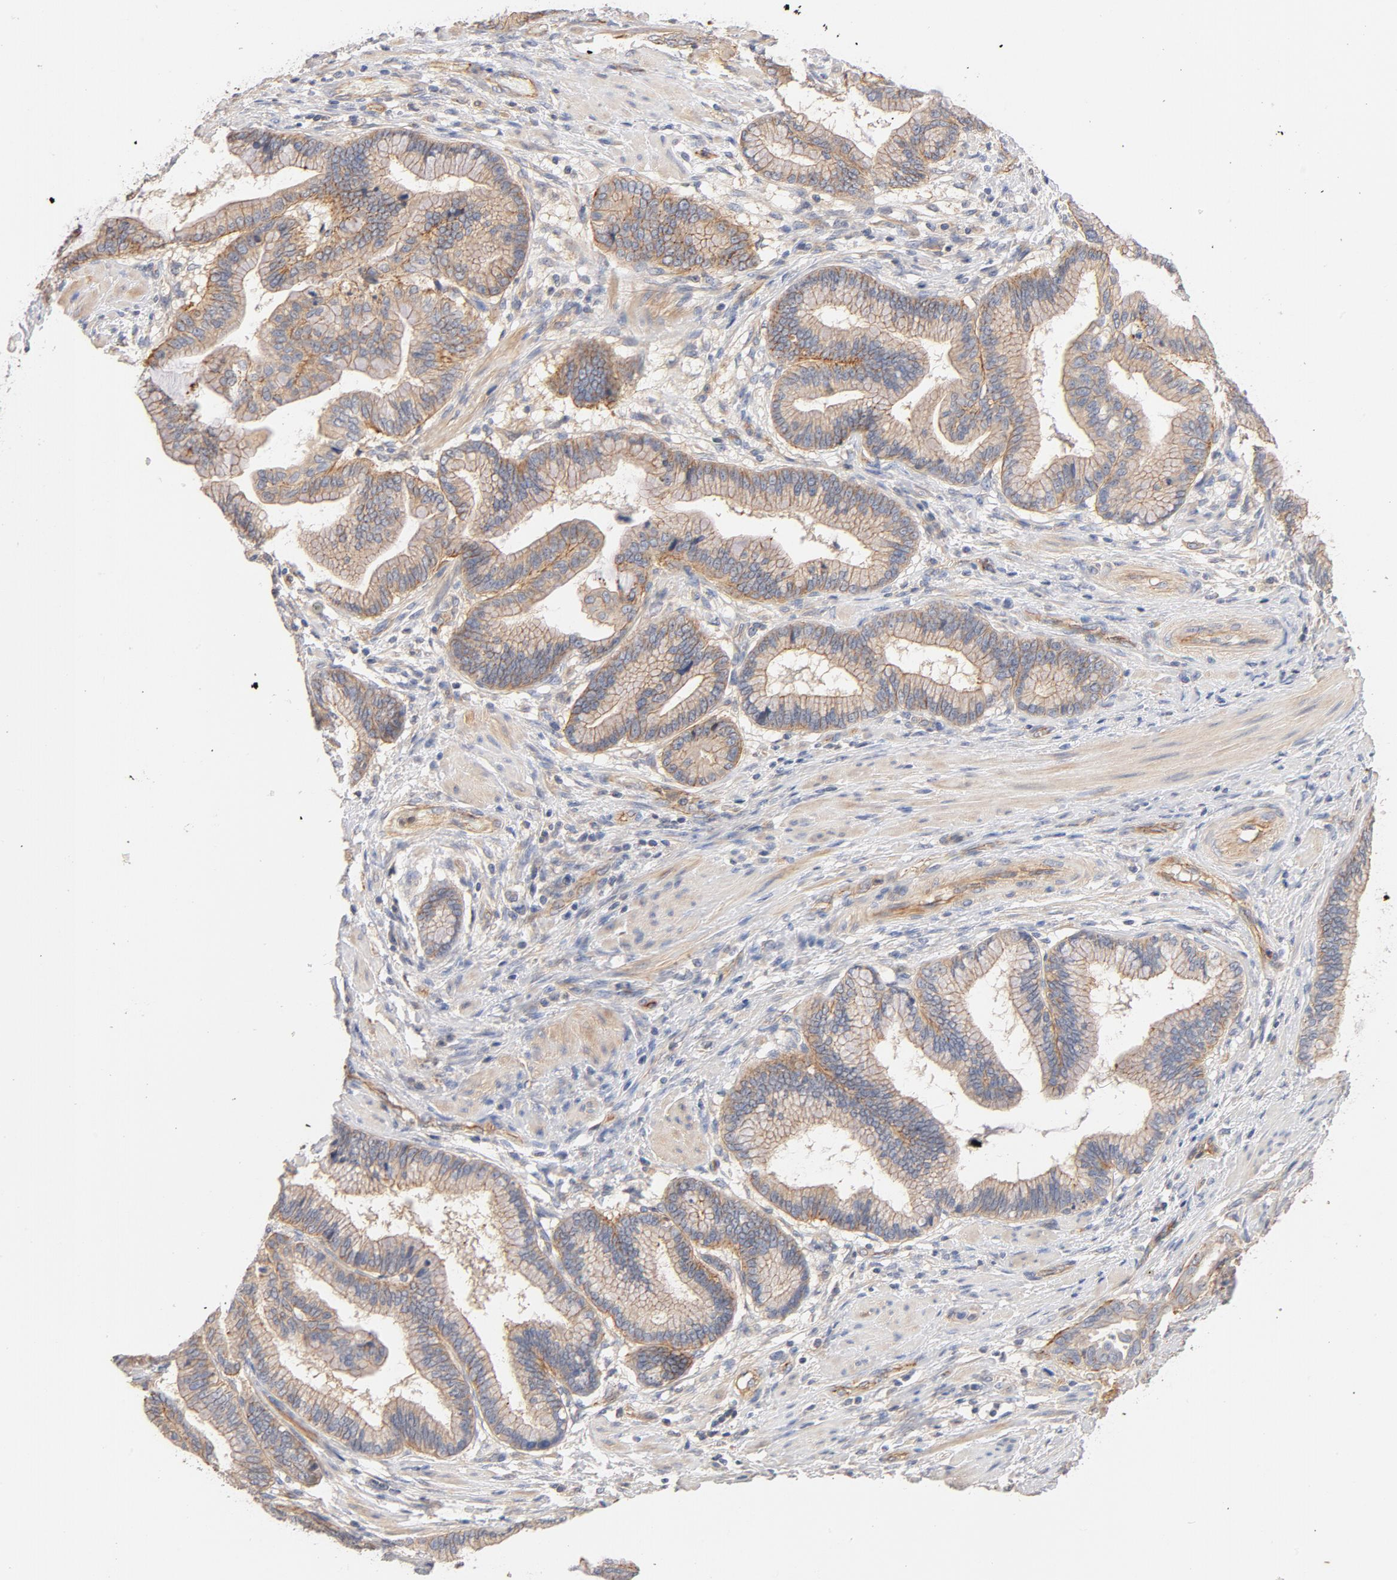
{"staining": {"intensity": "moderate", "quantity": "25%-75%", "location": "cytoplasmic/membranous"}, "tissue": "pancreatic cancer", "cell_type": "Tumor cells", "image_type": "cancer", "snomed": [{"axis": "morphology", "description": "Adenocarcinoma, NOS"}, {"axis": "topography", "description": "Pancreas"}], "caption": "A histopathology image showing moderate cytoplasmic/membranous positivity in about 25%-75% of tumor cells in pancreatic cancer, as visualized by brown immunohistochemical staining.", "gene": "STRN3", "patient": {"sex": "female", "age": 64}}